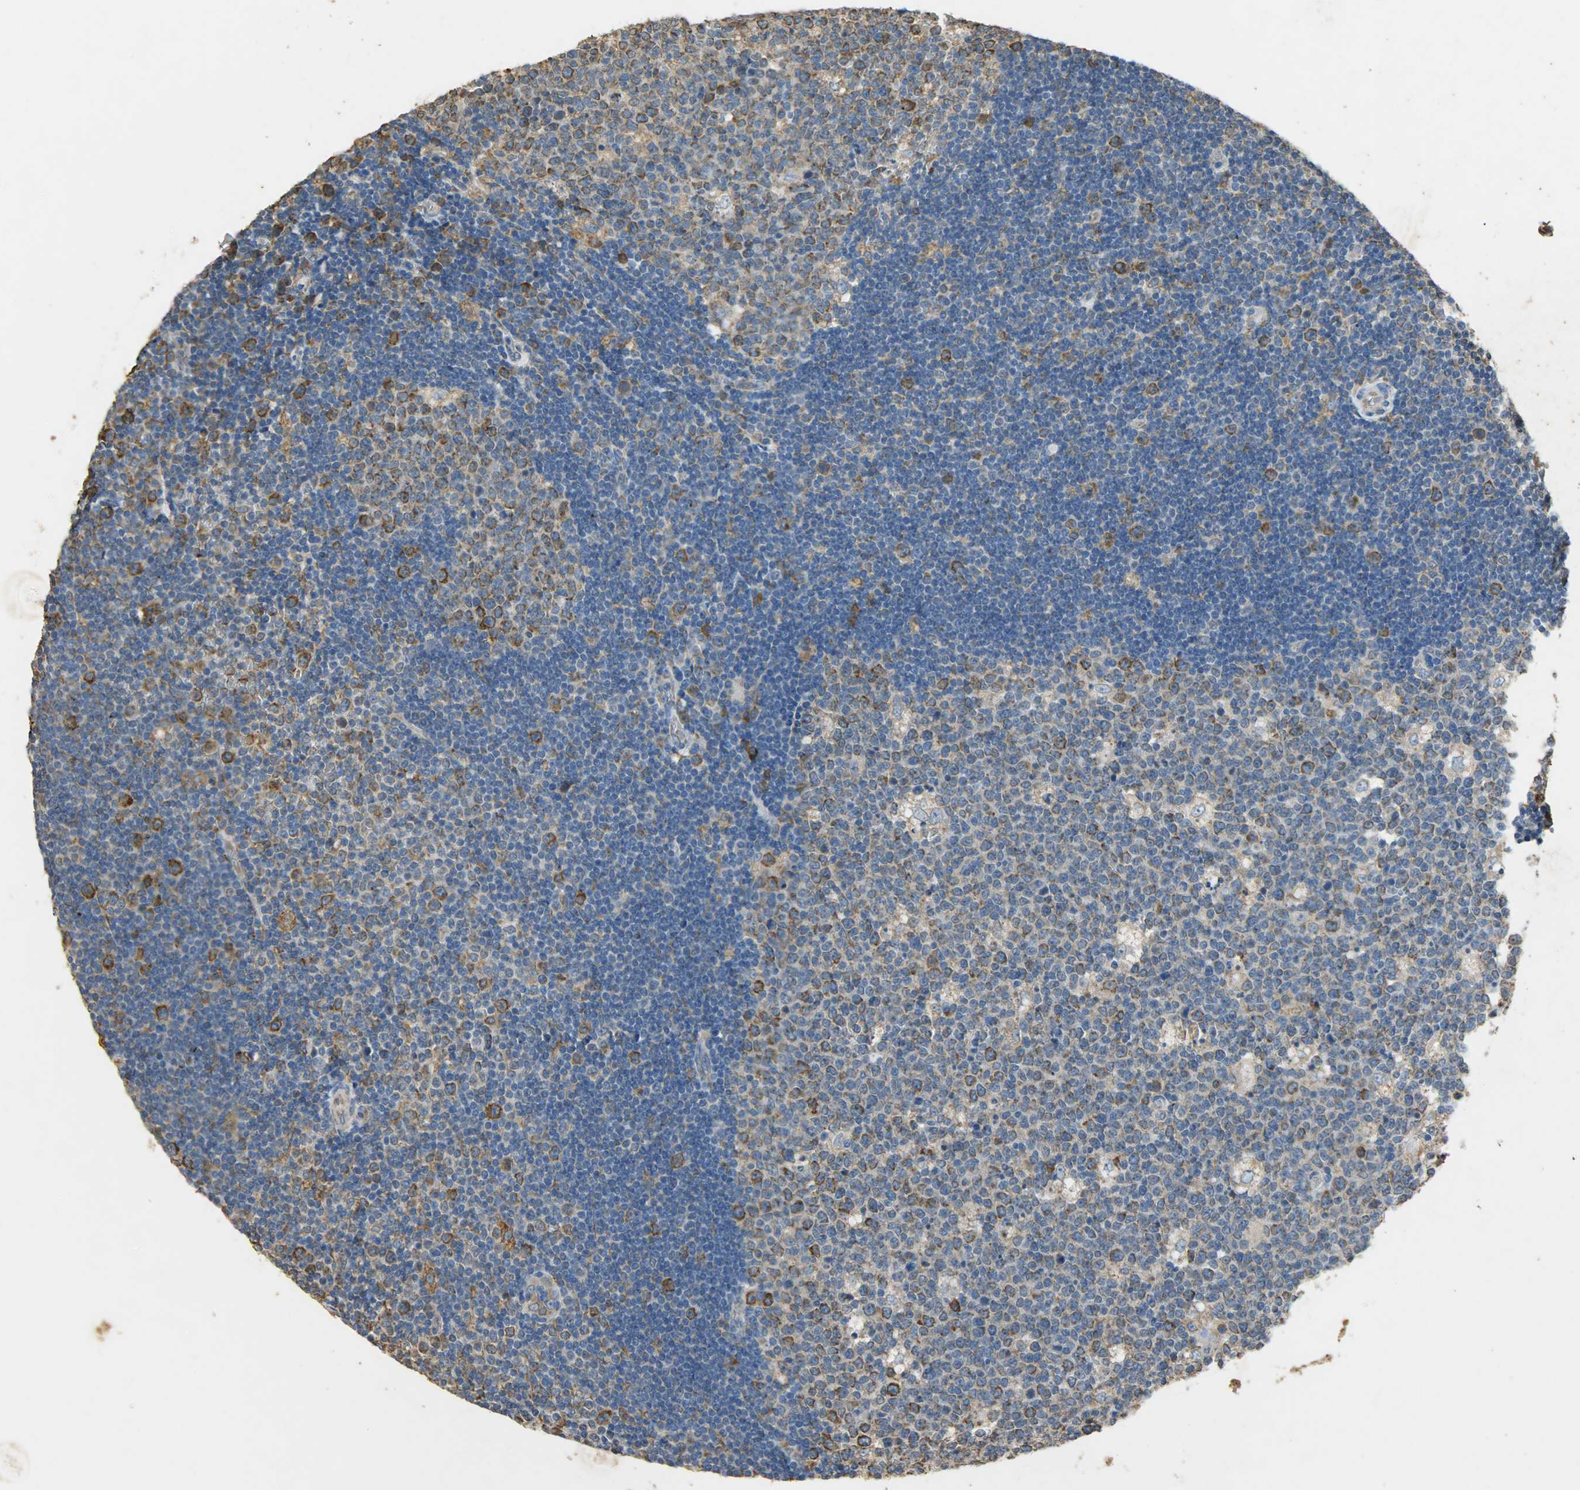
{"staining": {"intensity": "moderate", "quantity": ">75%", "location": "cytoplasmic/membranous"}, "tissue": "lymph node", "cell_type": "Germinal center cells", "image_type": "normal", "snomed": [{"axis": "morphology", "description": "Normal tissue, NOS"}, {"axis": "topography", "description": "Lymph node"}, {"axis": "topography", "description": "Salivary gland"}], "caption": "IHC image of normal lymph node: human lymph node stained using IHC demonstrates medium levels of moderate protein expression localized specifically in the cytoplasmic/membranous of germinal center cells, appearing as a cytoplasmic/membranous brown color.", "gene": "HSPA5", "patient": {"sex": "male", "age": 8}}